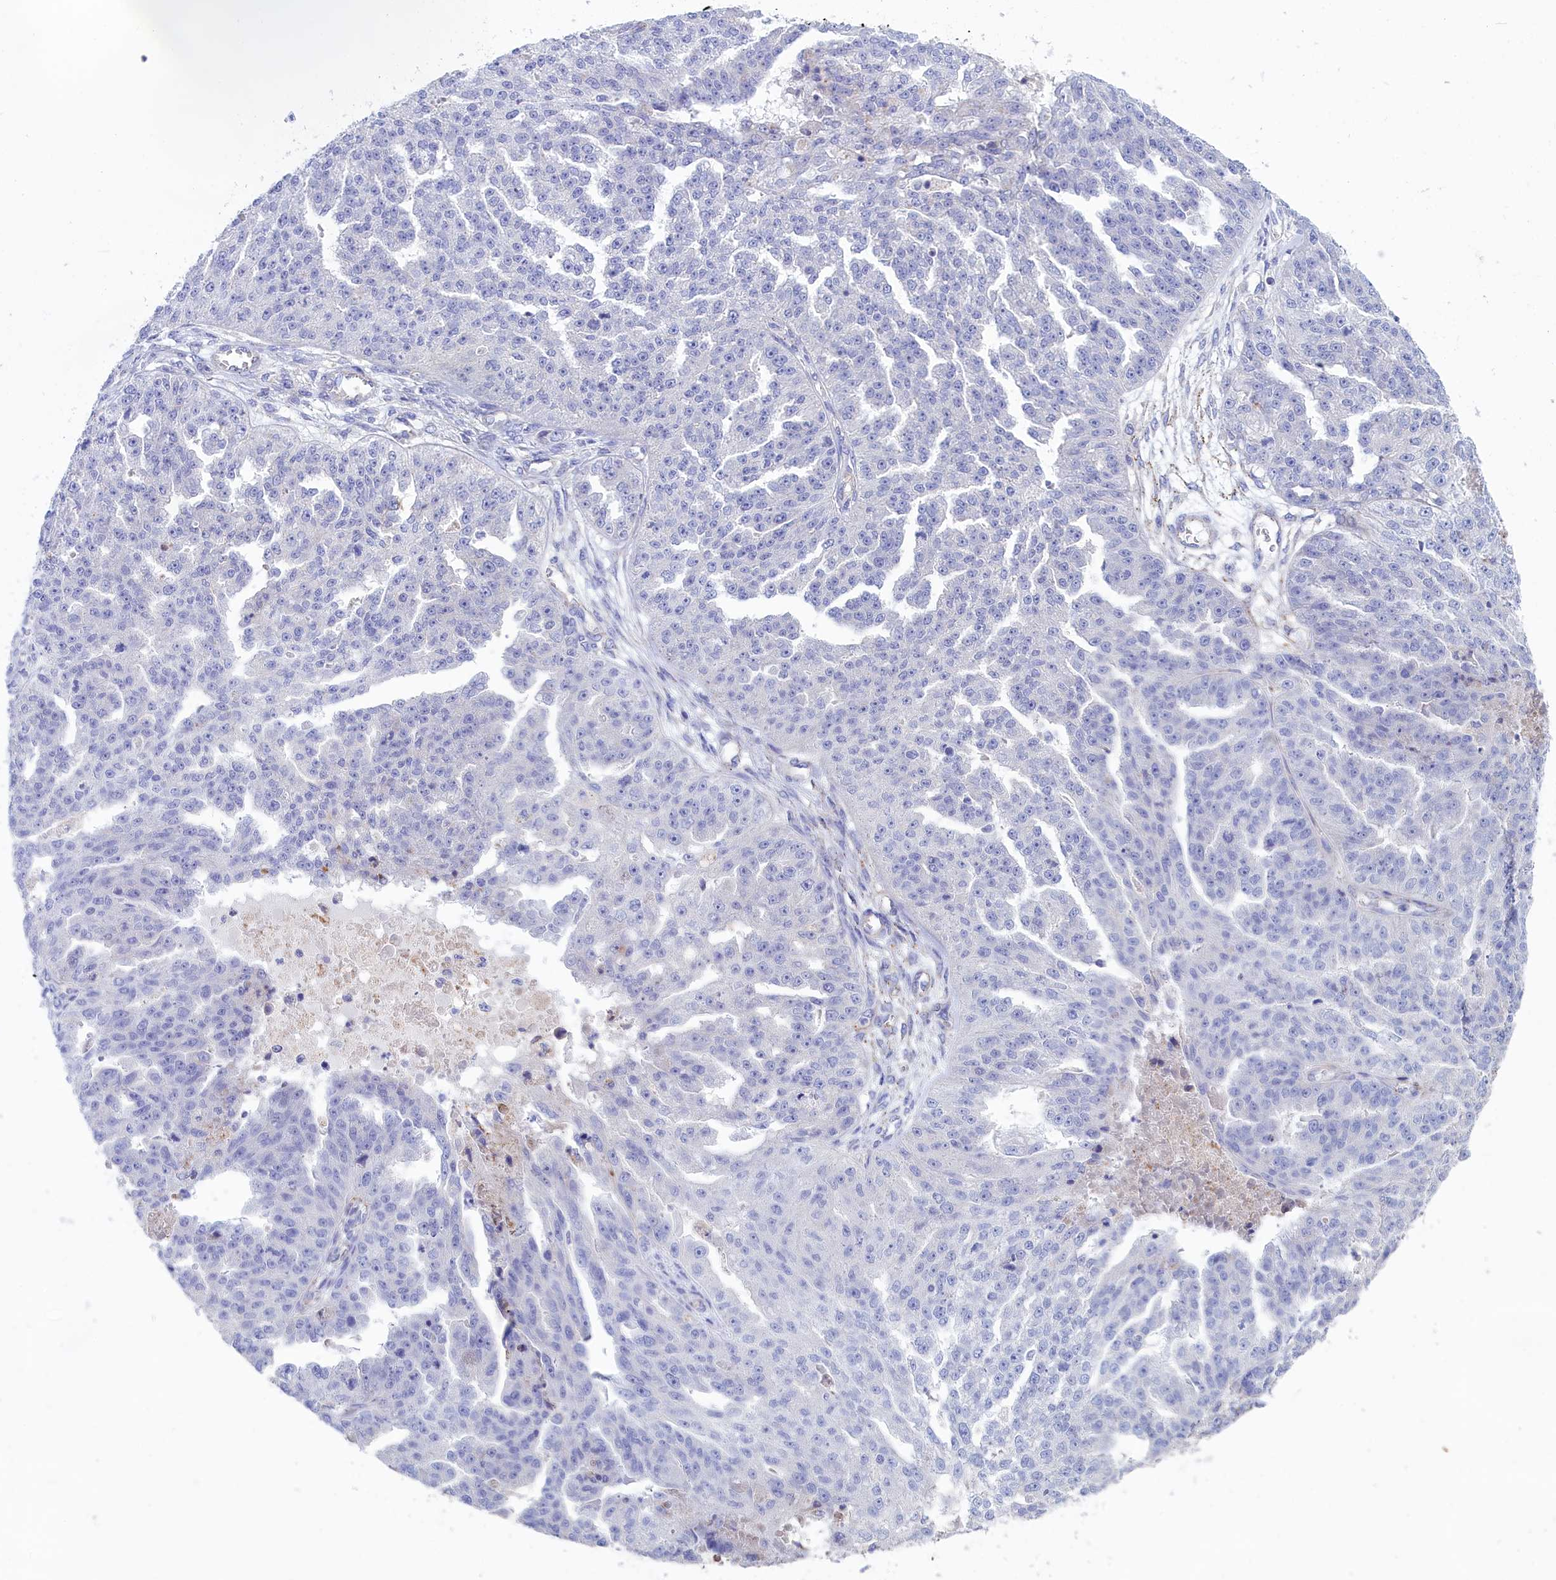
{"staining": {"intensity": "negative", "quantity": "none", "location": "none"}, "tissue": "ovarian cancer", "cell_type": "Tumor cells", "image_type": "cancer", "snomed": [{"axis": "morphology", "description": "Cystadenocarcinoma, serous, NOS"}, {"axis": "topography", "description": "Ovary"}], "caption": "Immunohistochemistry photomicrograph of neoplastic tissue: ovarian cancer (serous cystadenocarcinoma) stained with DAB shows no significant protein expression in tumor cells. (DAB (3,3'-diaminobenzidine) immunohistochemistry (IHC) visualized using brightfield microscopy, high magnification).", "gene": "WDR6", "patient": {"sex": "female", "age": 58}}